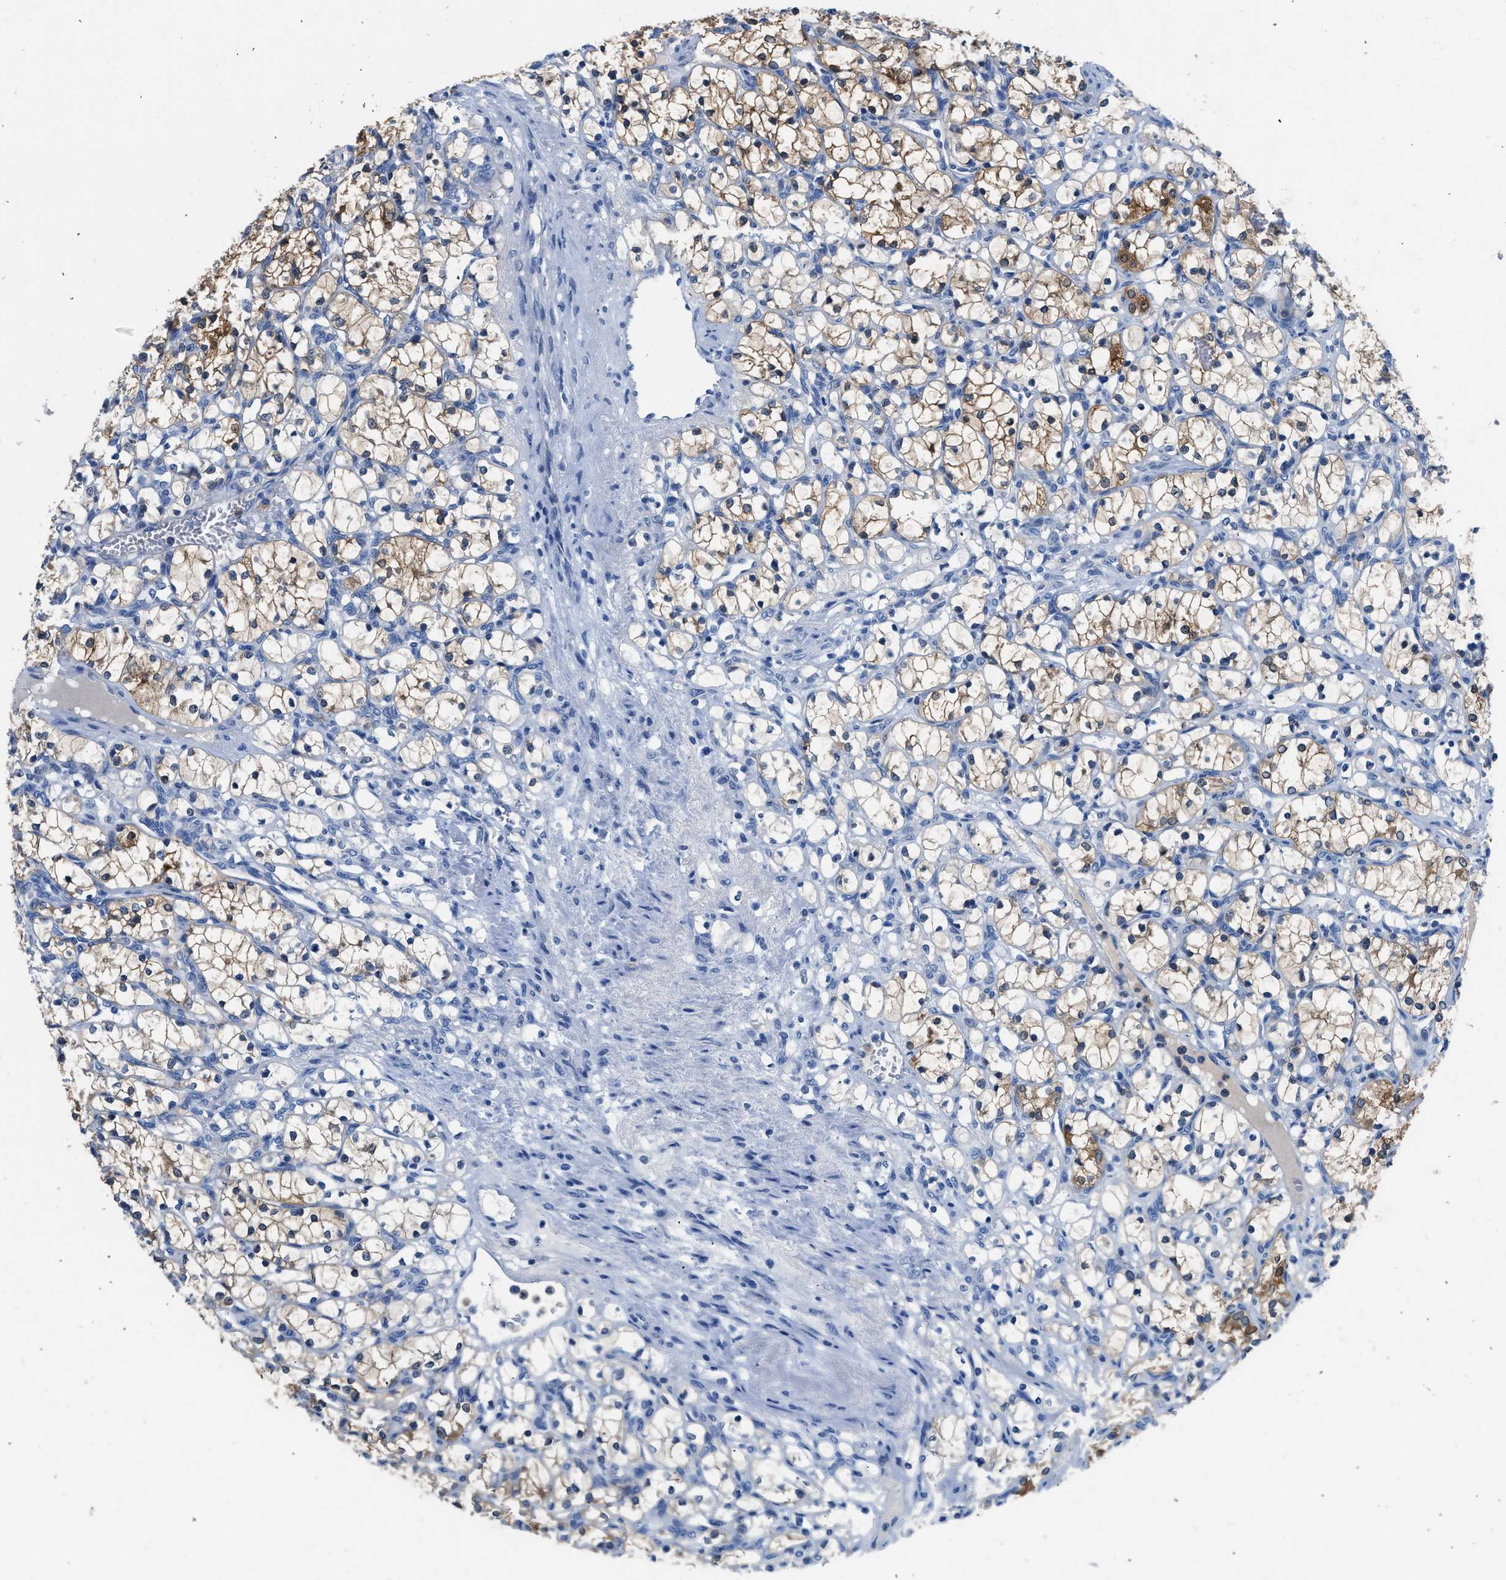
{"staining": {"intensity": "moderate", "quantity": "25%-75%", "location": "cytoplasmic/membranous"}, "tissue": "renal cancer", "cell_type": "Tumor cells", "image_type": "cancer", "snomed": [{"axis": "morphology", "description": "Adenocarcinoma, NOS"}, {"axis": "topography", "description": "Kidney"}], "caption": "Immunohistochemistry (IHC) of adenocarcinoma (renal) exhibits medium levels of moderate cytoplasmic/membranous positivity in approximately 25%-75% of tumor cells.", "gene": "FADS6", "patient": {"sex": "female", "age": 69}}